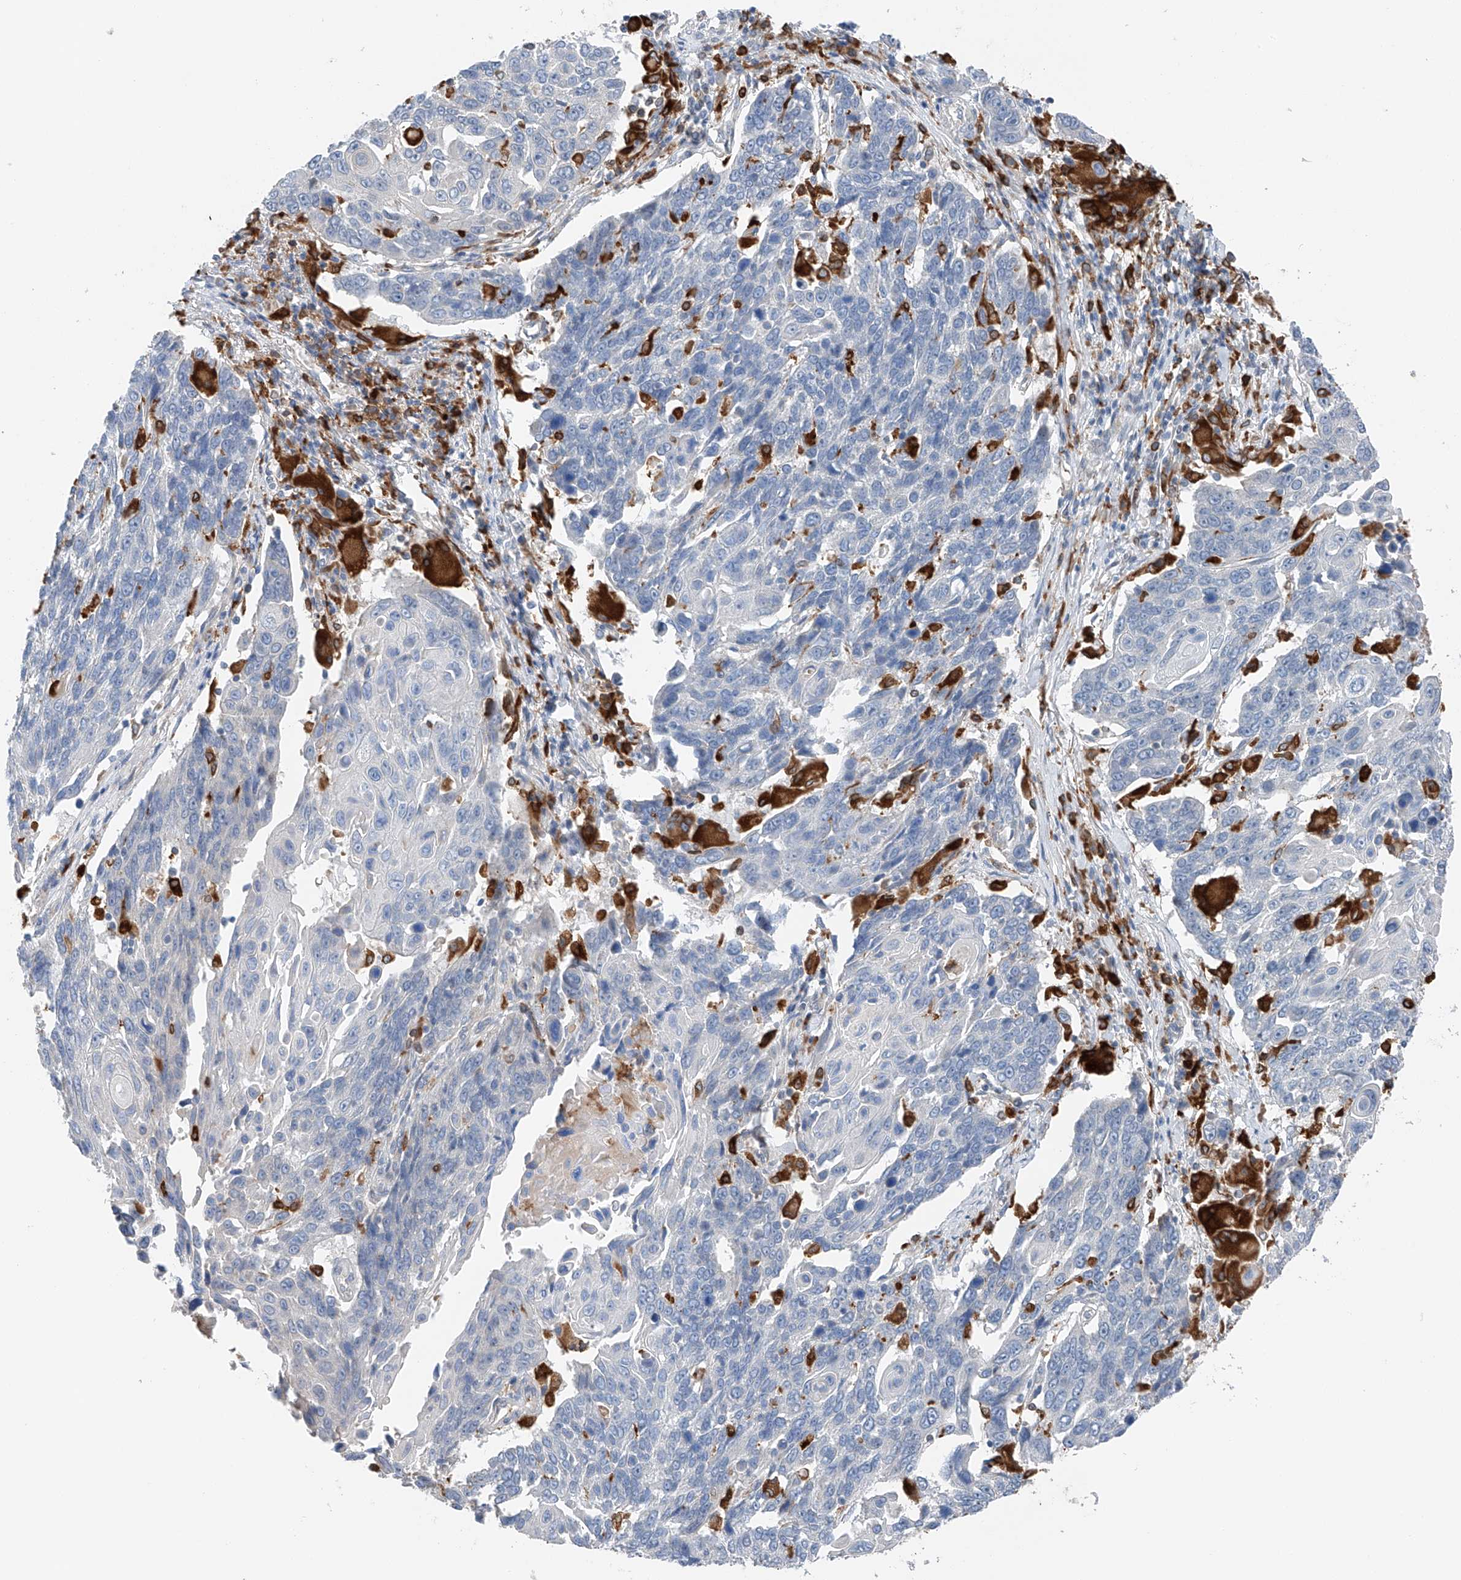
{"staining": {"intensity": "negative", "quantity": "none", "location": "none"}, "tissue": "lung cancer", "cell_type": "Tumor cells", "image_type": "cancer", "snomed": [{"axis": "morphology", "description": "Squamous cell carcinoma, NOS"}, {"axis": "topography", "description": "Lung"}], "caption": "An image of squamous cell carcinoma (lung) stained for a protein reveals no brown staining in tumor cells.", "gene": "TBXAS1", "patient": {"sex": "male", "age": 66}}